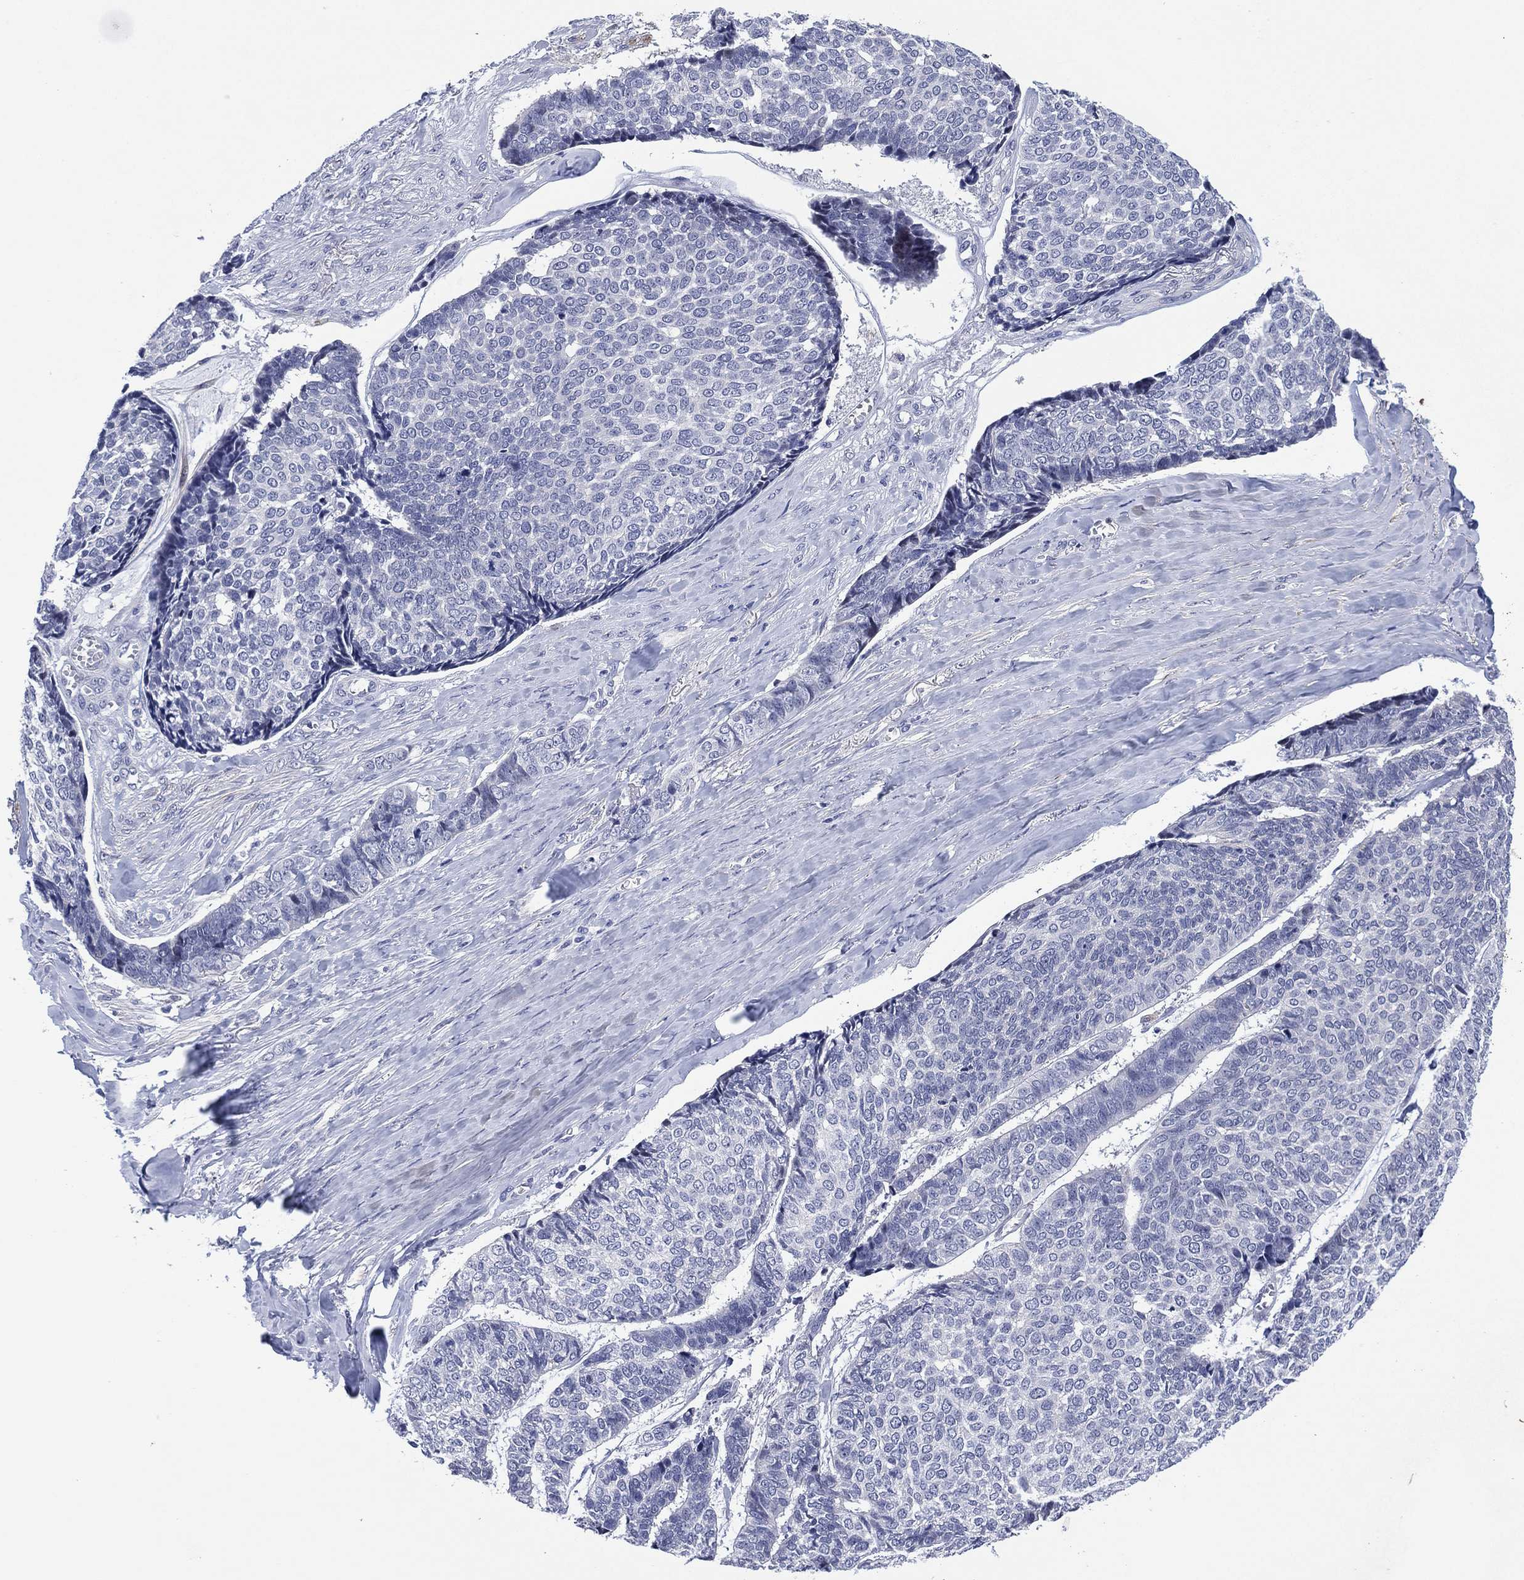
{"staining": {"intensity": "negative", "quantity": "none", "location": "none"}, "tissue": "skin cancer", "cell_type": "Tumor cells", "image_type": "cancer", "snomed": [{"axis": "morphology", "description": "Basal cell carcinoma"}, {"axis": "topography", "description": "Skin"}], "caption": "Skin basal cell carcinoma was stained to show a protein in brown. There is no significant staining in tumor cells. Brightfield microscopy of immunohistochemistry stained with DAB (brown) and hematoxylin (blue), captured at high magnification.", "gene": "CLIP3", "patient": {"sex": "male", "age": 86}}